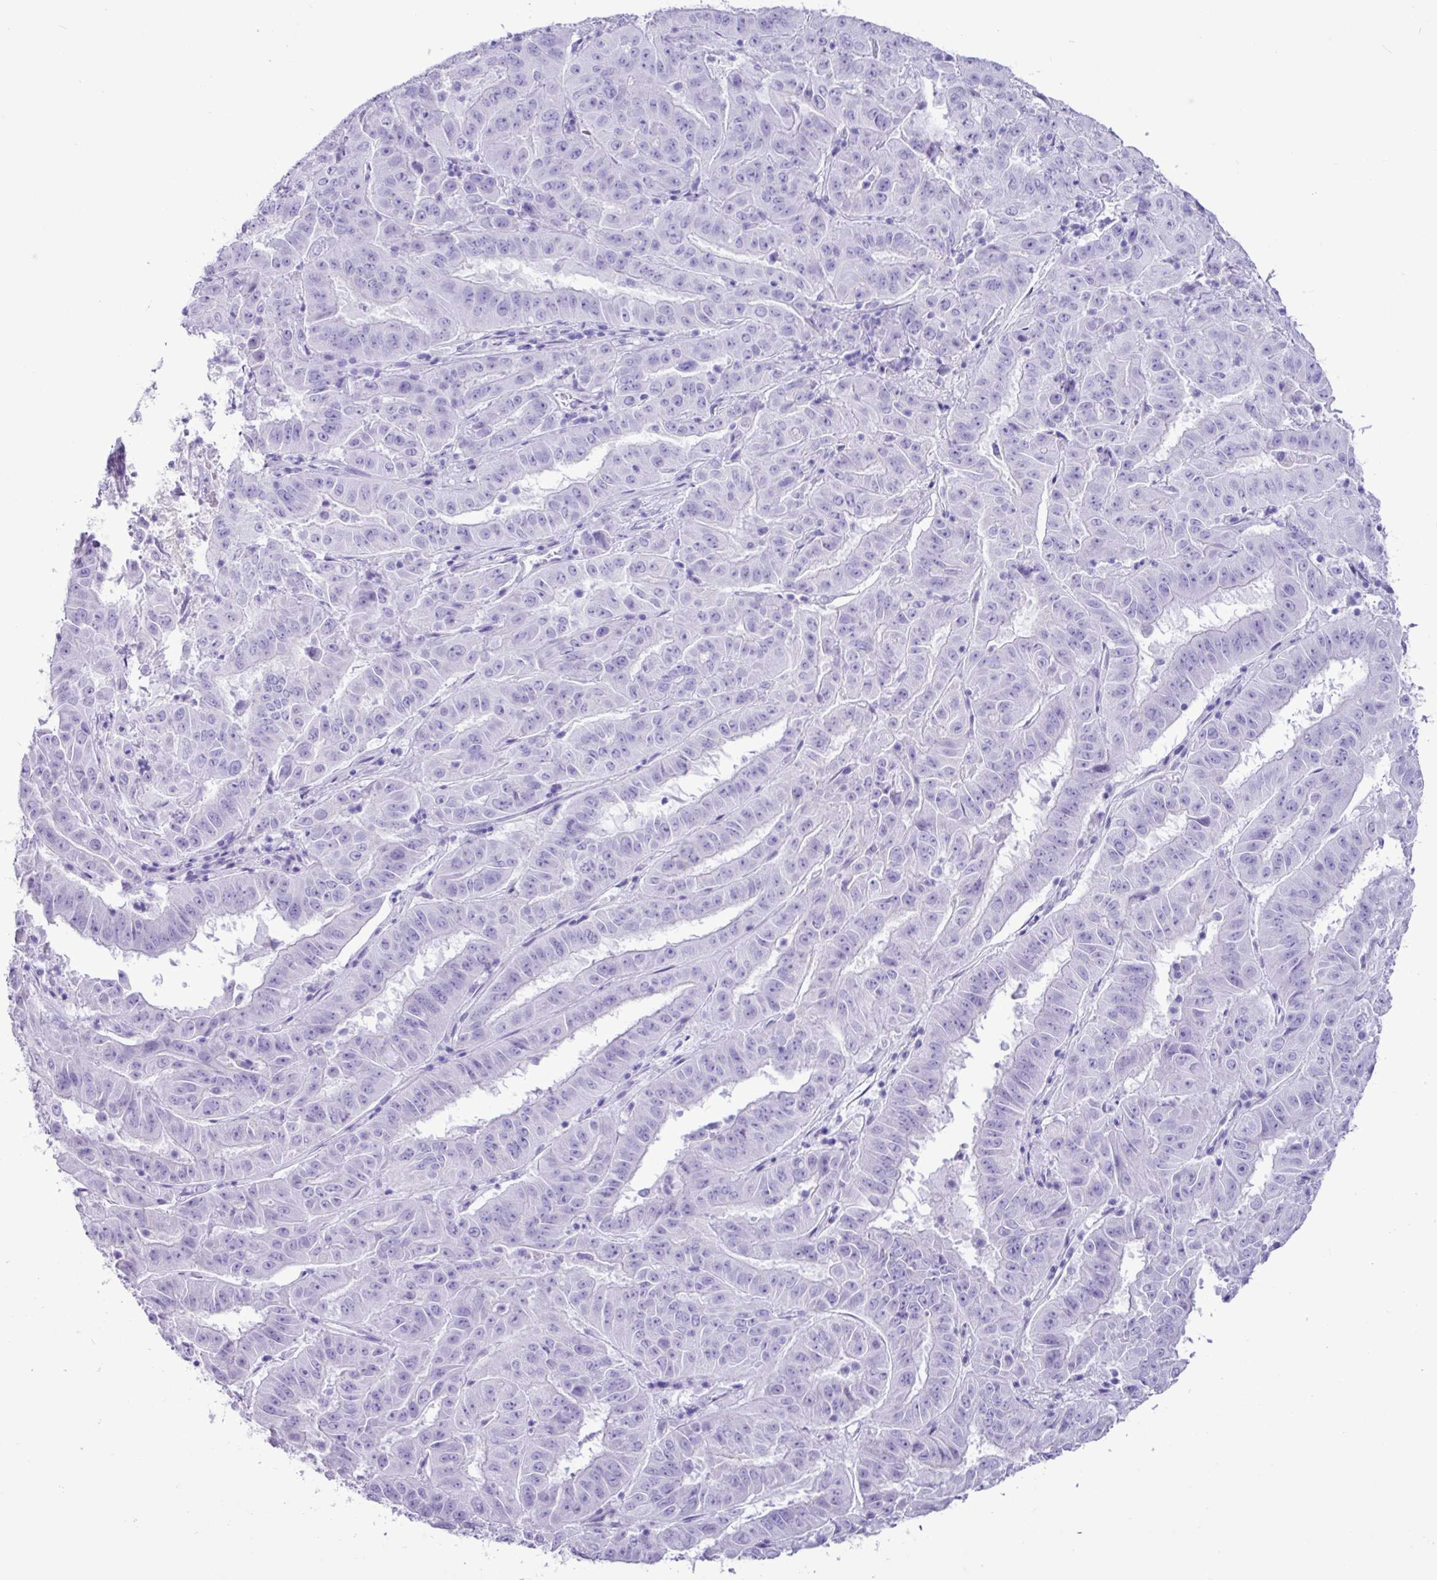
{"staining": {"intensity": "negative", "quantity": "none", "location": "none"}, "tissue": "pancreatic cancer", "cell_type": "Tumor cells", "image_type": "cancer", "snomed": [{"axis": "morphology", "description": "Adenocarcinoma, NOS"}, {"axis": "topography", "description": "Pancreas"}], "caption": "There is no significant positivity in tumor cells of pancreatic cancer.", "gene": "CKMT2", "patient": {"sex": "male", "age": 63}}